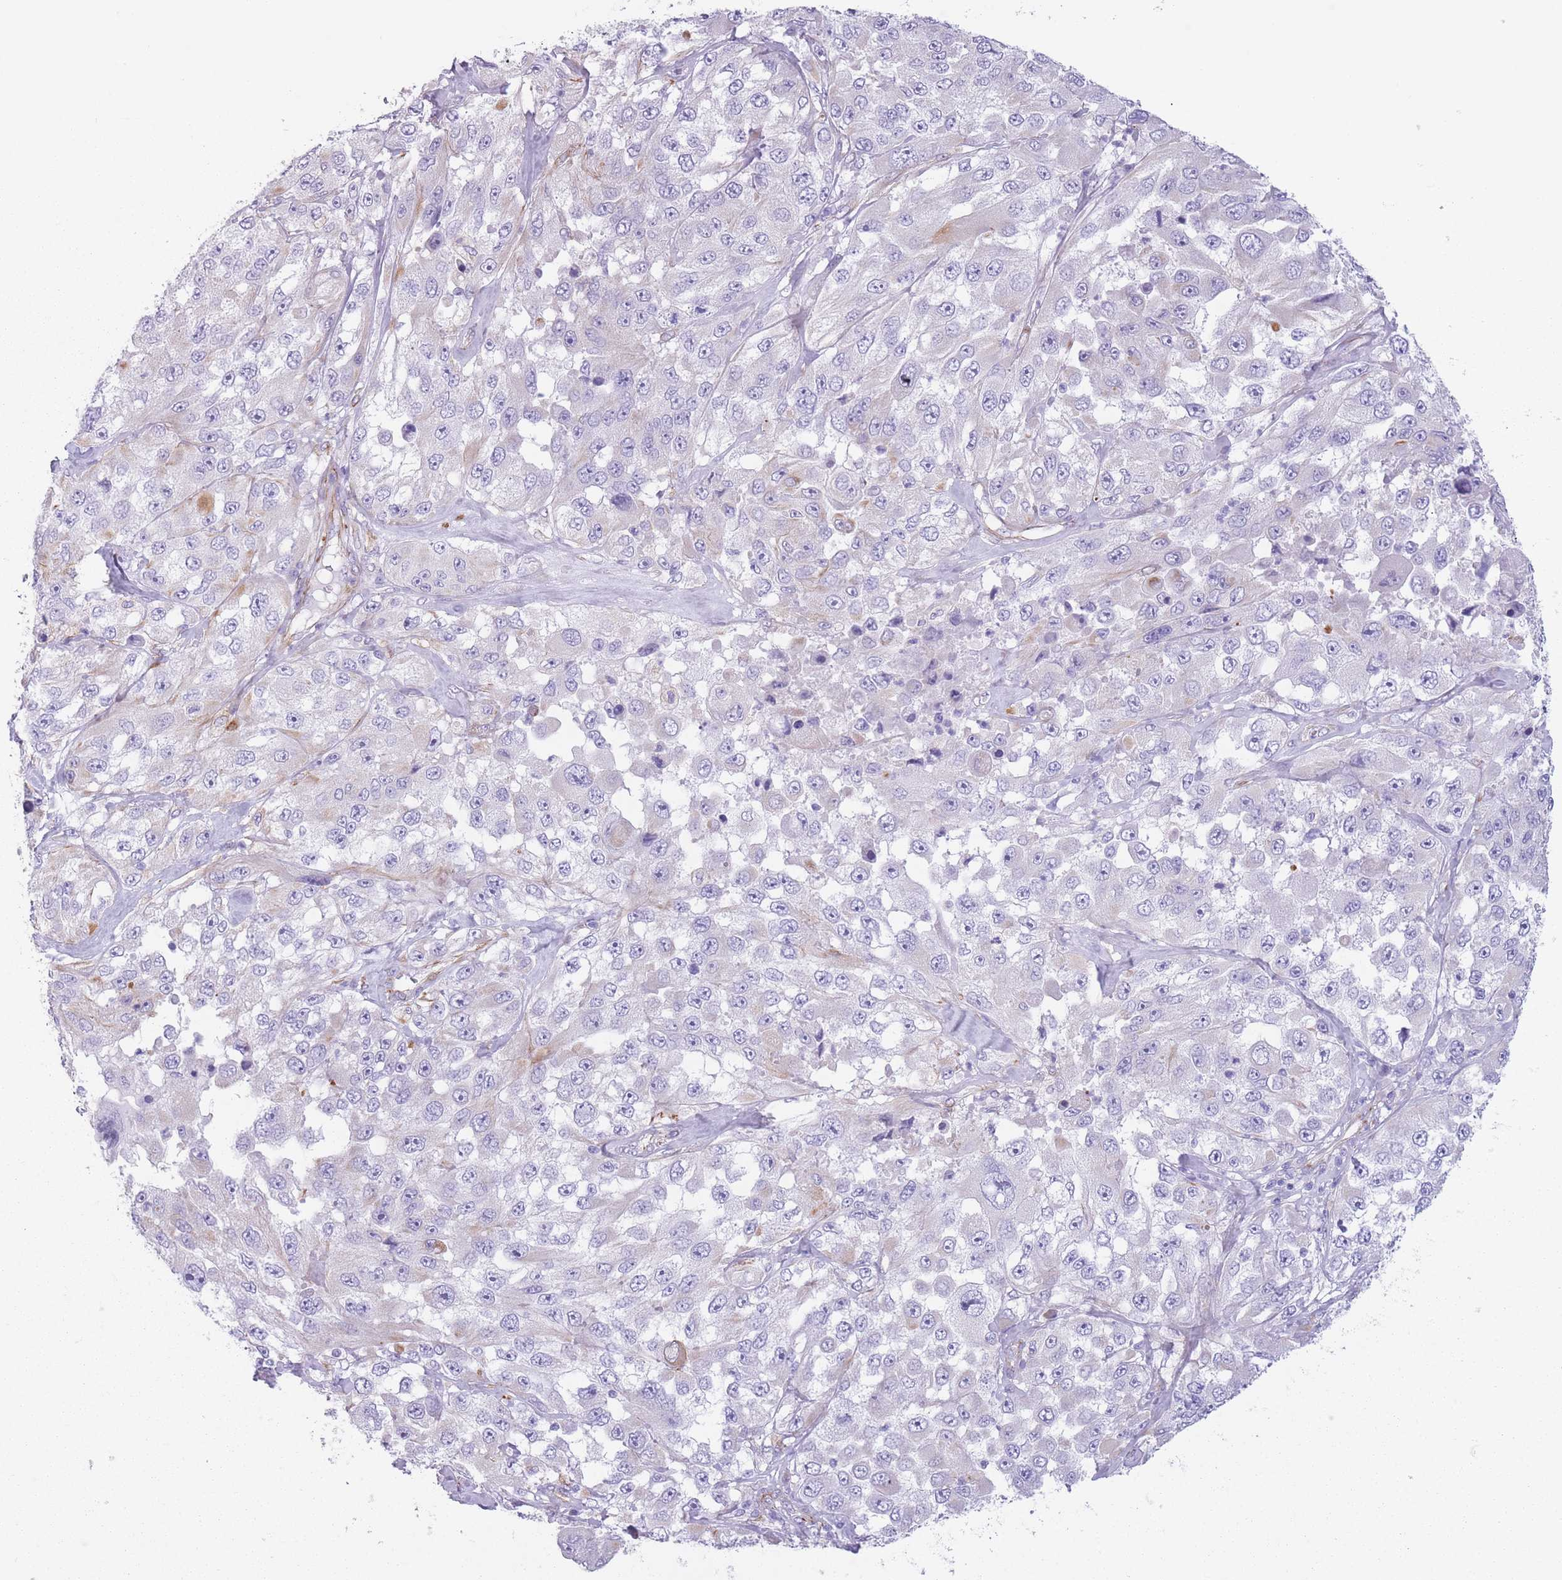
{"staining": {"intensity": "negative", "quantity": "none", "location": "none"}, "tissue": "melanoma", "cell_type": "Tumor cells", "image_type": "cancer", "snomed": [{"axis": "morphology", "description": "Malignant melanoma, Metastatic site"}, {"axis": "topography", "description": "Lymph node"}], "caption": "Melanoma was stained to show a protein in brown. There is no significant expression in tumor cells.", "gene": "PTCD1", "patient": {"sex": "male", "age": 62}}